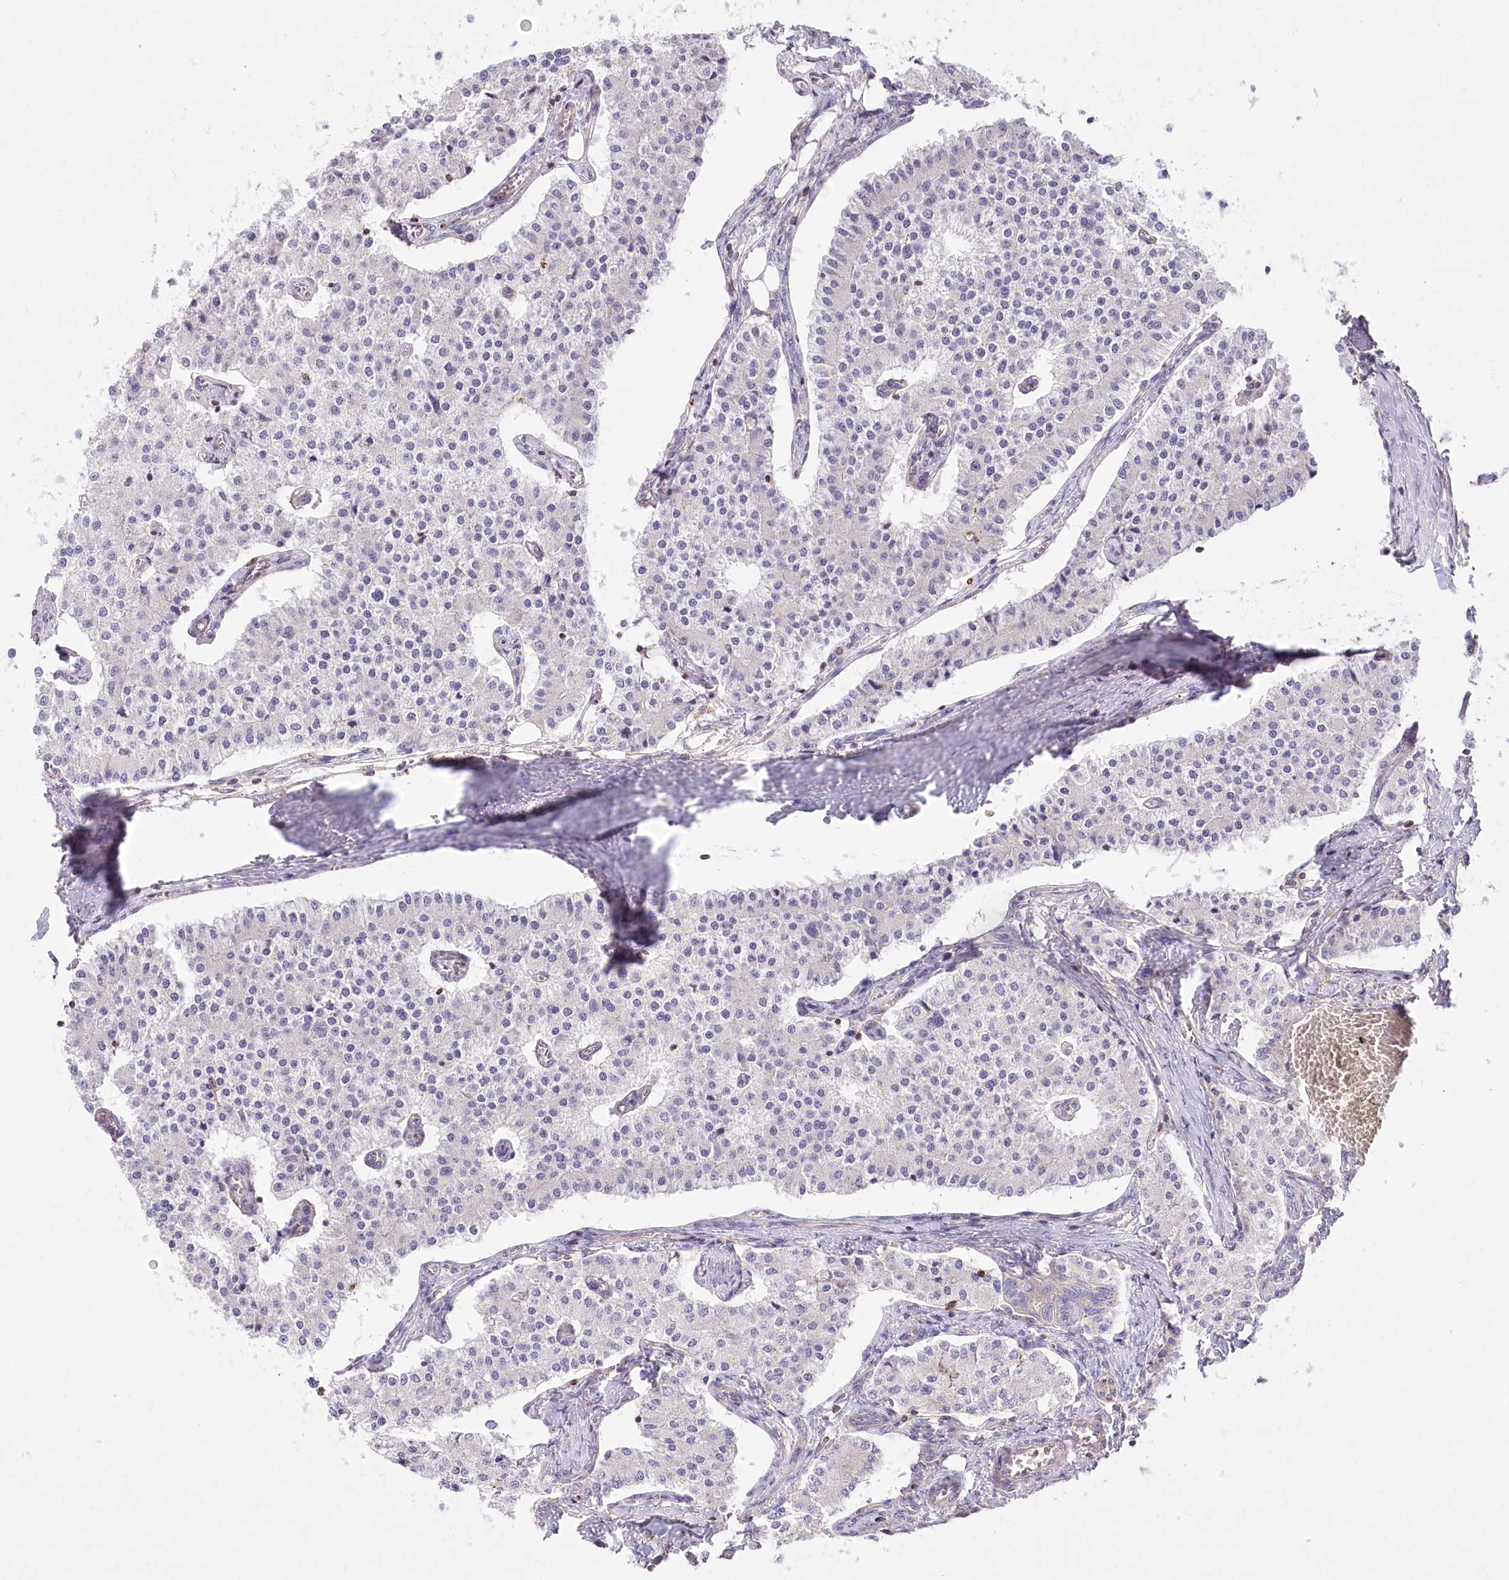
{"staining": {"intensity": "negative", "quantity": "none", "location": "none"}, "tissue": "carcinoid", "cell_type": "Tumor cells", "image_type": "cancer", "snomed": [{"axis": "morphology", "description": "Carcinoid, malignant, NOS"}, {"axis": "topography", "description": "Colon"}], "caption": "DAB (3,3'-diaminobenzidine) immunohistochemical staining of malignant carcinoid demonstrates no significant expression in tumor cells.", "gene": "UMPS", "patient": {"sex": "female", "age": 52}}